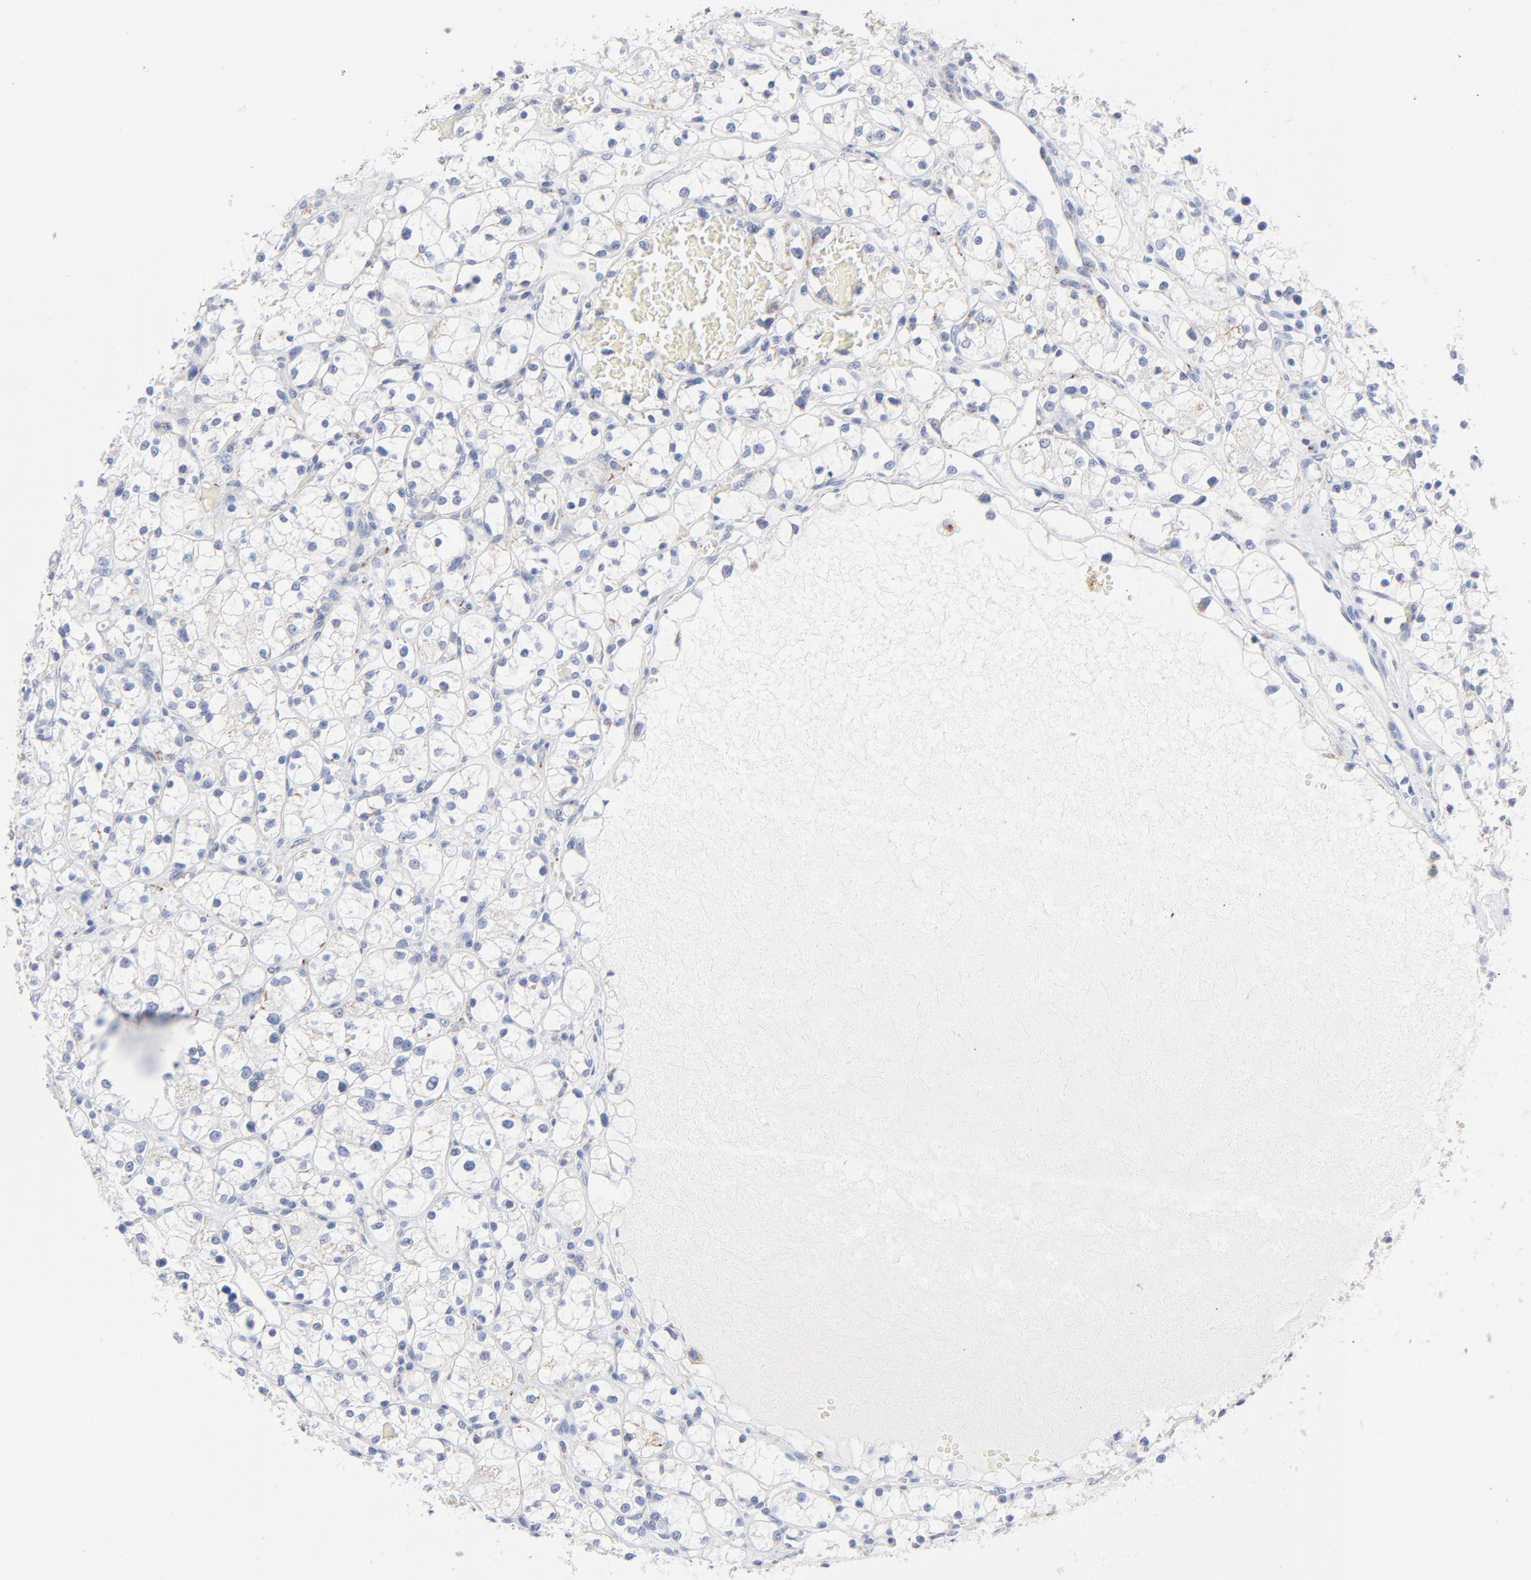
{"staining": {"intensity": "negative", "quantity": "none", "location": "none"}, "tissue": "renal cancer", "cell_type": "Tumor cells", "image_type": "cancer", "snomed": [{"axis": "morphology", "description": "Adenocarcinoma, NOS"}, {"axis": "topography", "description": "Kidney"}], "caption": "Immunohistochemistry (IHC) micrograph of neoplastic tissue: human renal cancer stained with DAB (3,3'-diaminobenzidine) displays no significant protein staining in tumor cells.", "gene": "CHCHD10", "patient": {"sex": "female", "age": 60}}